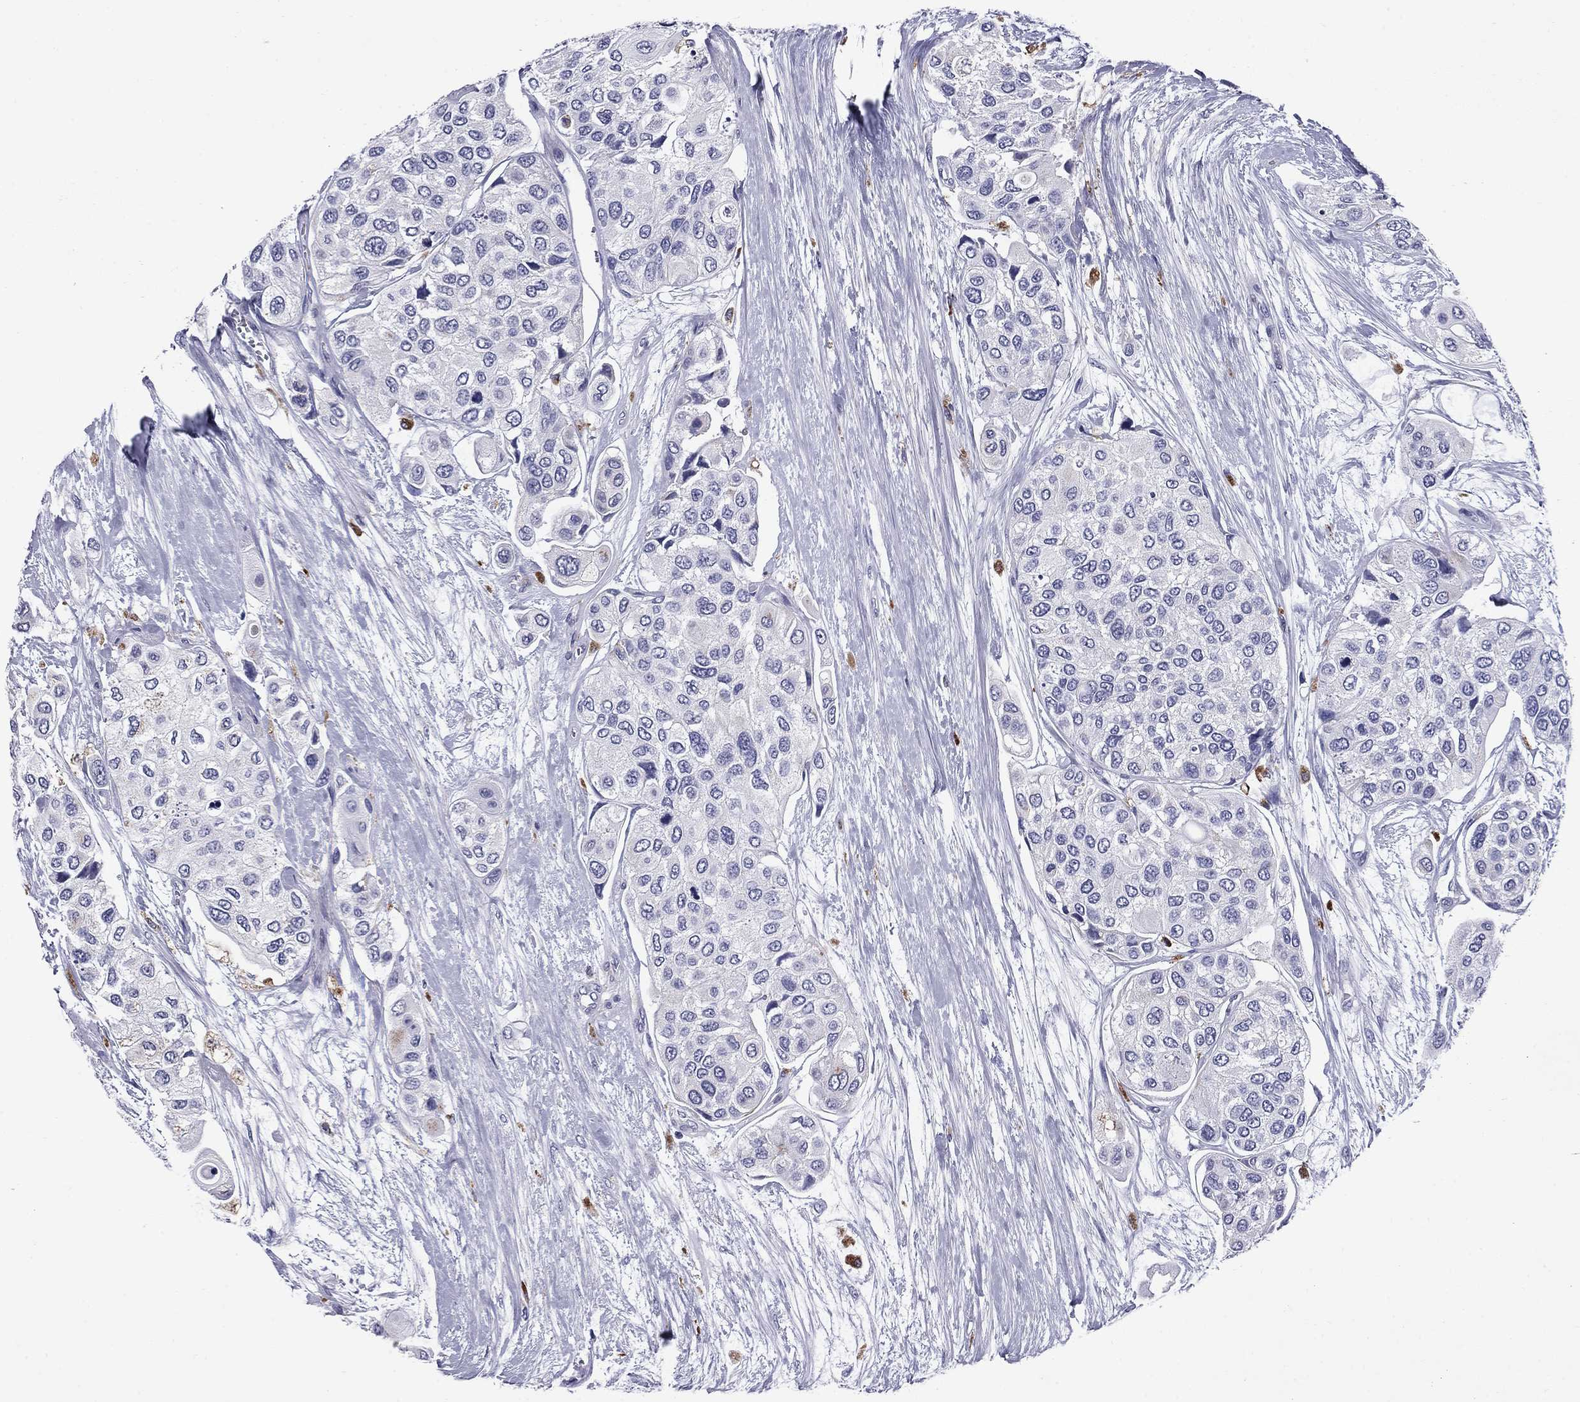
{"staining": {"intensity": "negative", "quantity": "none", "location": "none"}, "tissue": "urothelial cancer", "cell_type": "Tumor cells", "image_type": "cancer", "snomed": [{"axis": "morphology", "description": "Urothelial carcinoma, High grade"}, {"axis": "topography", "description": "Urinary bladder"}], "caption": "DAB immunohistochemical staining of urothelial cancer displays no significant staining in tumor cells.", "gene": "MADCAM1", "patient": {"sex": "male", "age": 77}}